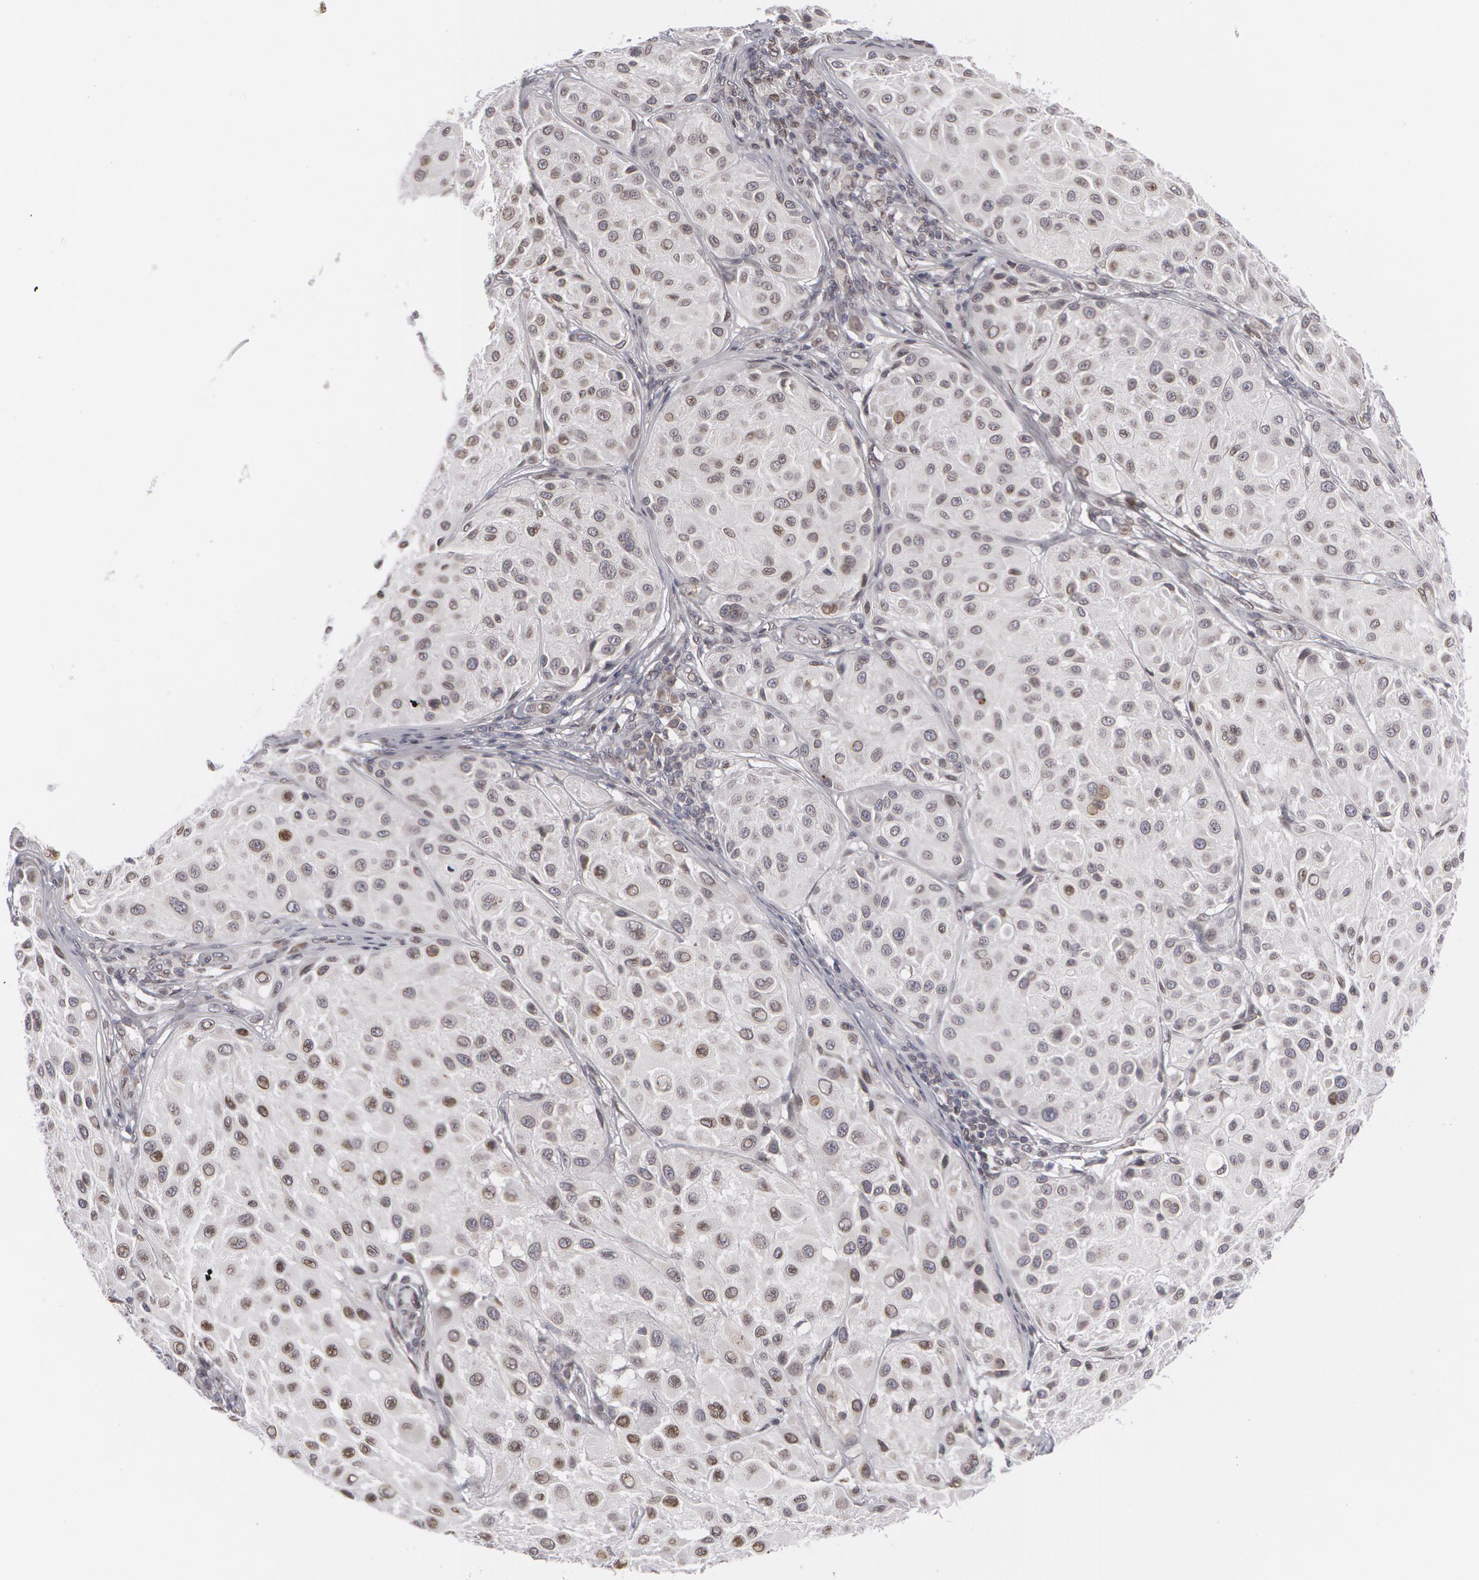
{"staining": {"intensity": "weak", "quantity": "25%-75%", "location": "nuclear"}, "tissue": "melanoma", "cell_type": "Tumor cells", "image_type": "cancer", "snomed": [{"axis": "morphology", "description": "Malignant melanoma, NOS"}, {"axis": "topography", "description": "Skin"}], "caption": "Immunohistochemical staining of melanoma shows low levels of weak nuclear protein positivity in about 25%-75% of tumor cells. (DAB (3,3'-diaminobenzidine) IHC, brown staining for protein, blue staining for nuclei).", "gene": "EMD", "patient": {"sex": "male", "age": 36}}